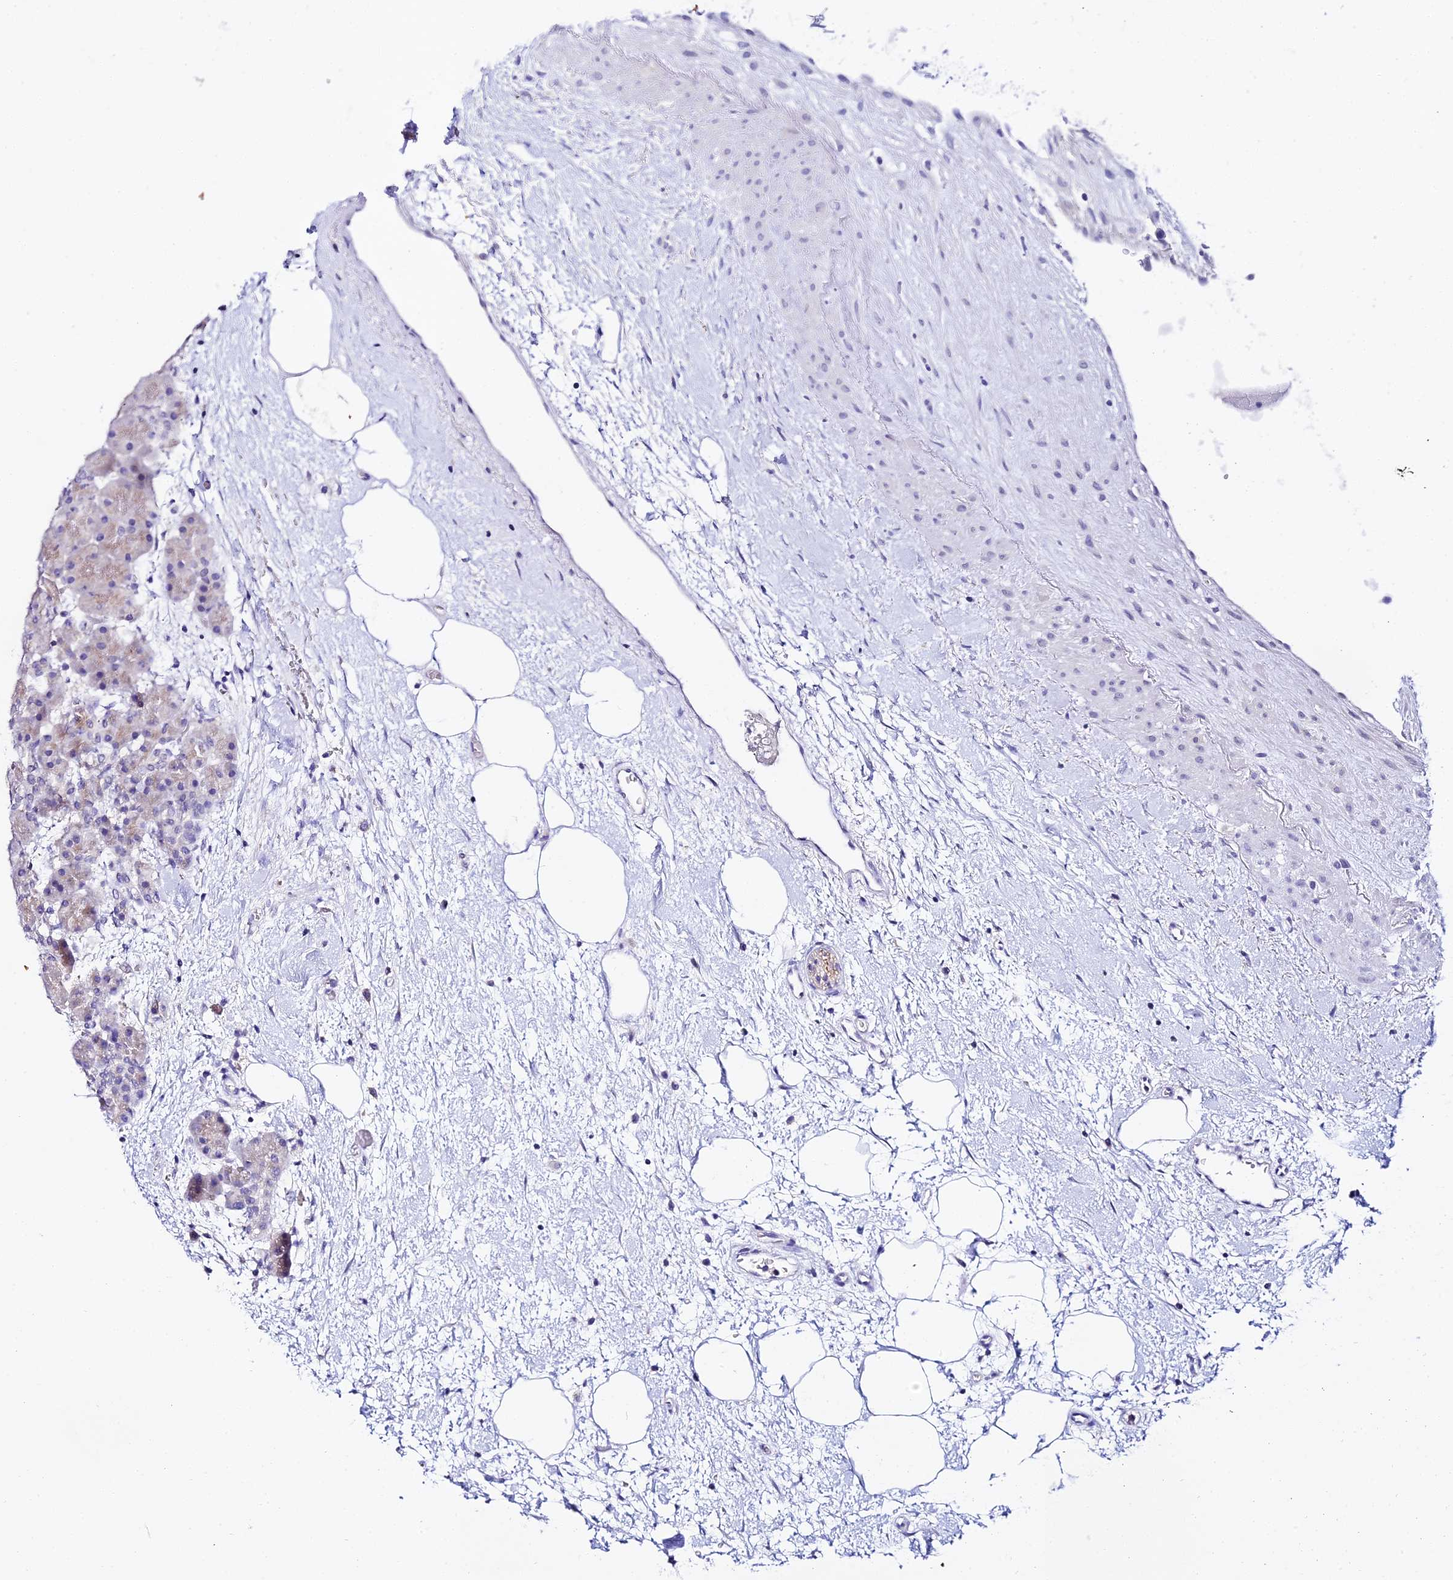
{"staining": {"intensity": "moderate", "quantity": "<25%", "location": "cytoplasmic/membranous"}, "tissue": "pancreas", "cell_type": "Exocrine glandular cells", "image_type": "normal", "snomed": [{"axis": "morphology", "description": "Normal tissue, NOS"}, {"axis": "topography", "description": "Pancreas"}], "caption": "Protein expression analysis of normal pancreas displays moderate cytoplasmic/membranous positivity in approximately <25% of exocrine glandular cells.", "gene": "ATG16L2", "patient": {"sex": "male", "age": 66}}